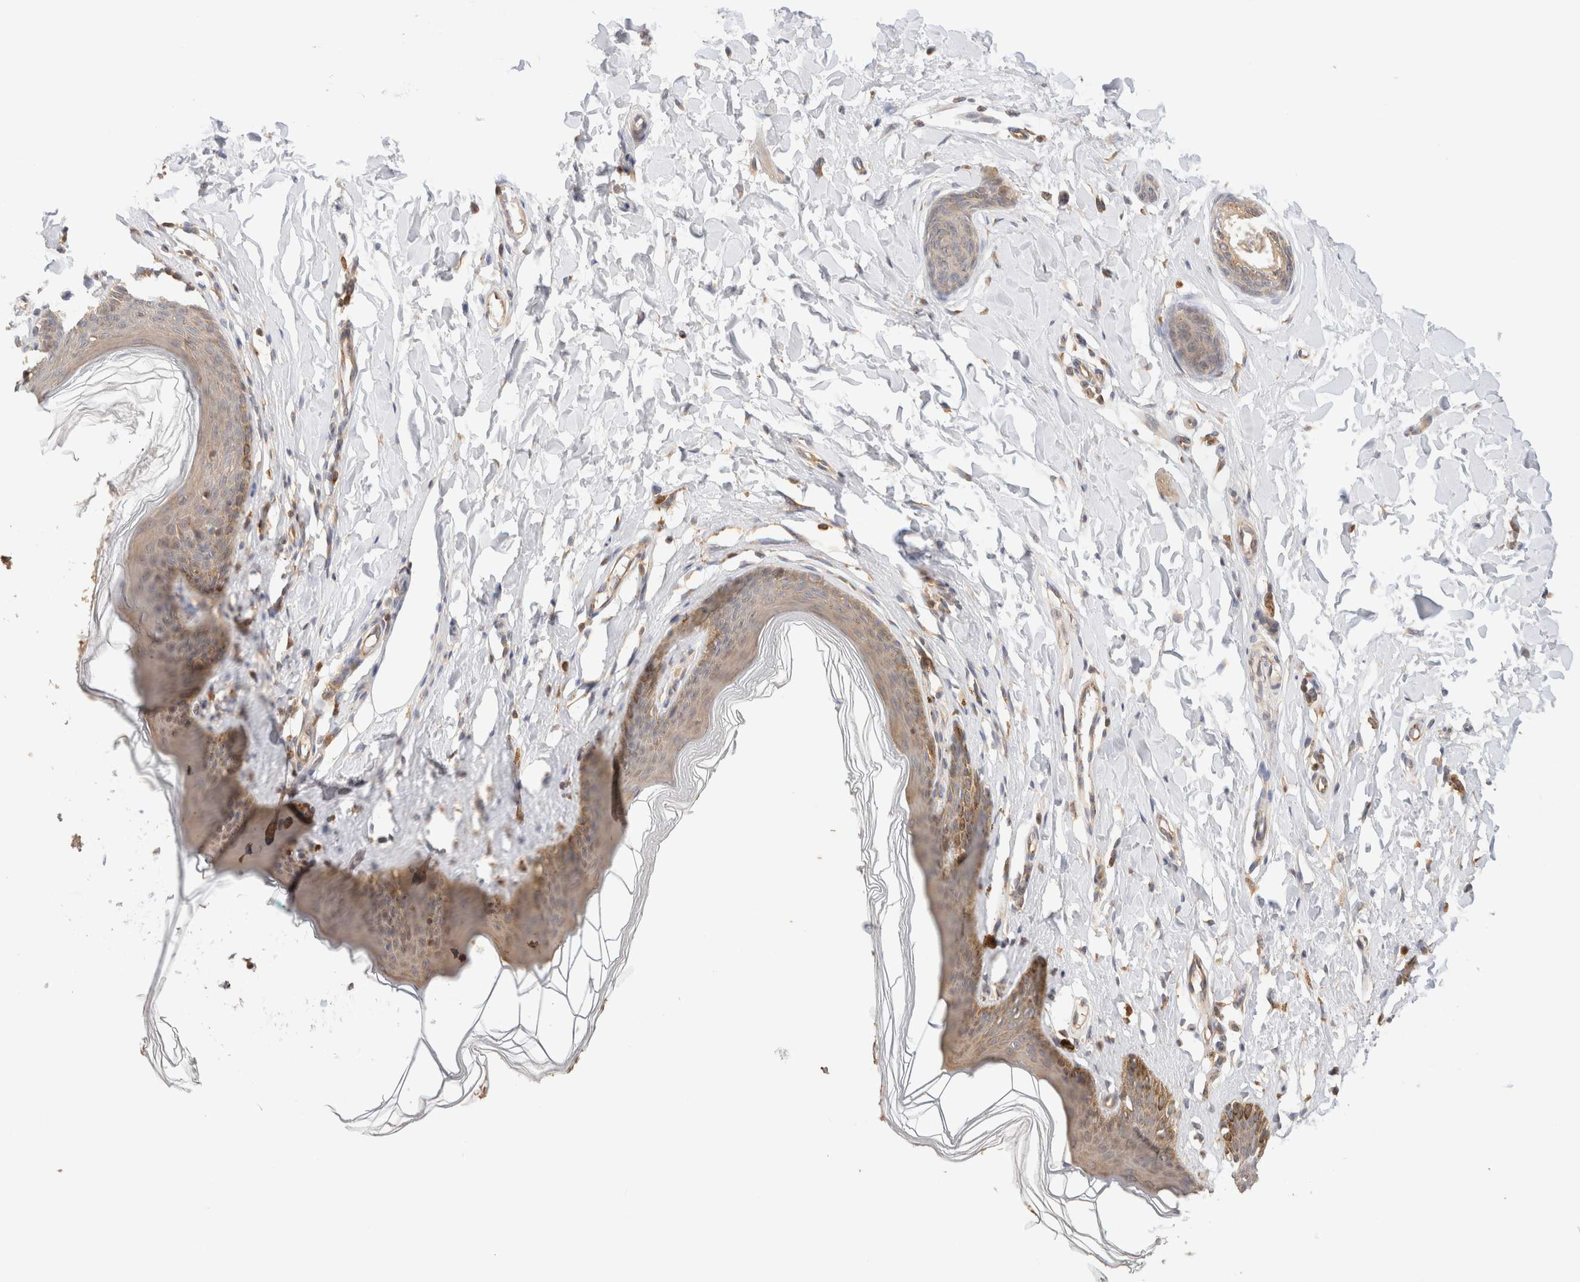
{"staining": {"intensity": "moderate", "quantity": "25%-75%", "location": "cytoplasmic/membranous"}, "tissue": "skin", "cell_type": "Epidermal cells", "image_type": "normal", "snomed": [{"axis": "morphology", "description": "Normal tissue, NOS"}, {"axis": "topography", "description": "Vulva"}], "caption": "This photomicrograph demonstrates immunohistochemistry staining of normal skin, with medium moderate cytoplasmic/membranous expression in about 25%-75% of epidermal cells.", "gene": "RABEP1", "patient": {"sex": "female", "age": 66}}